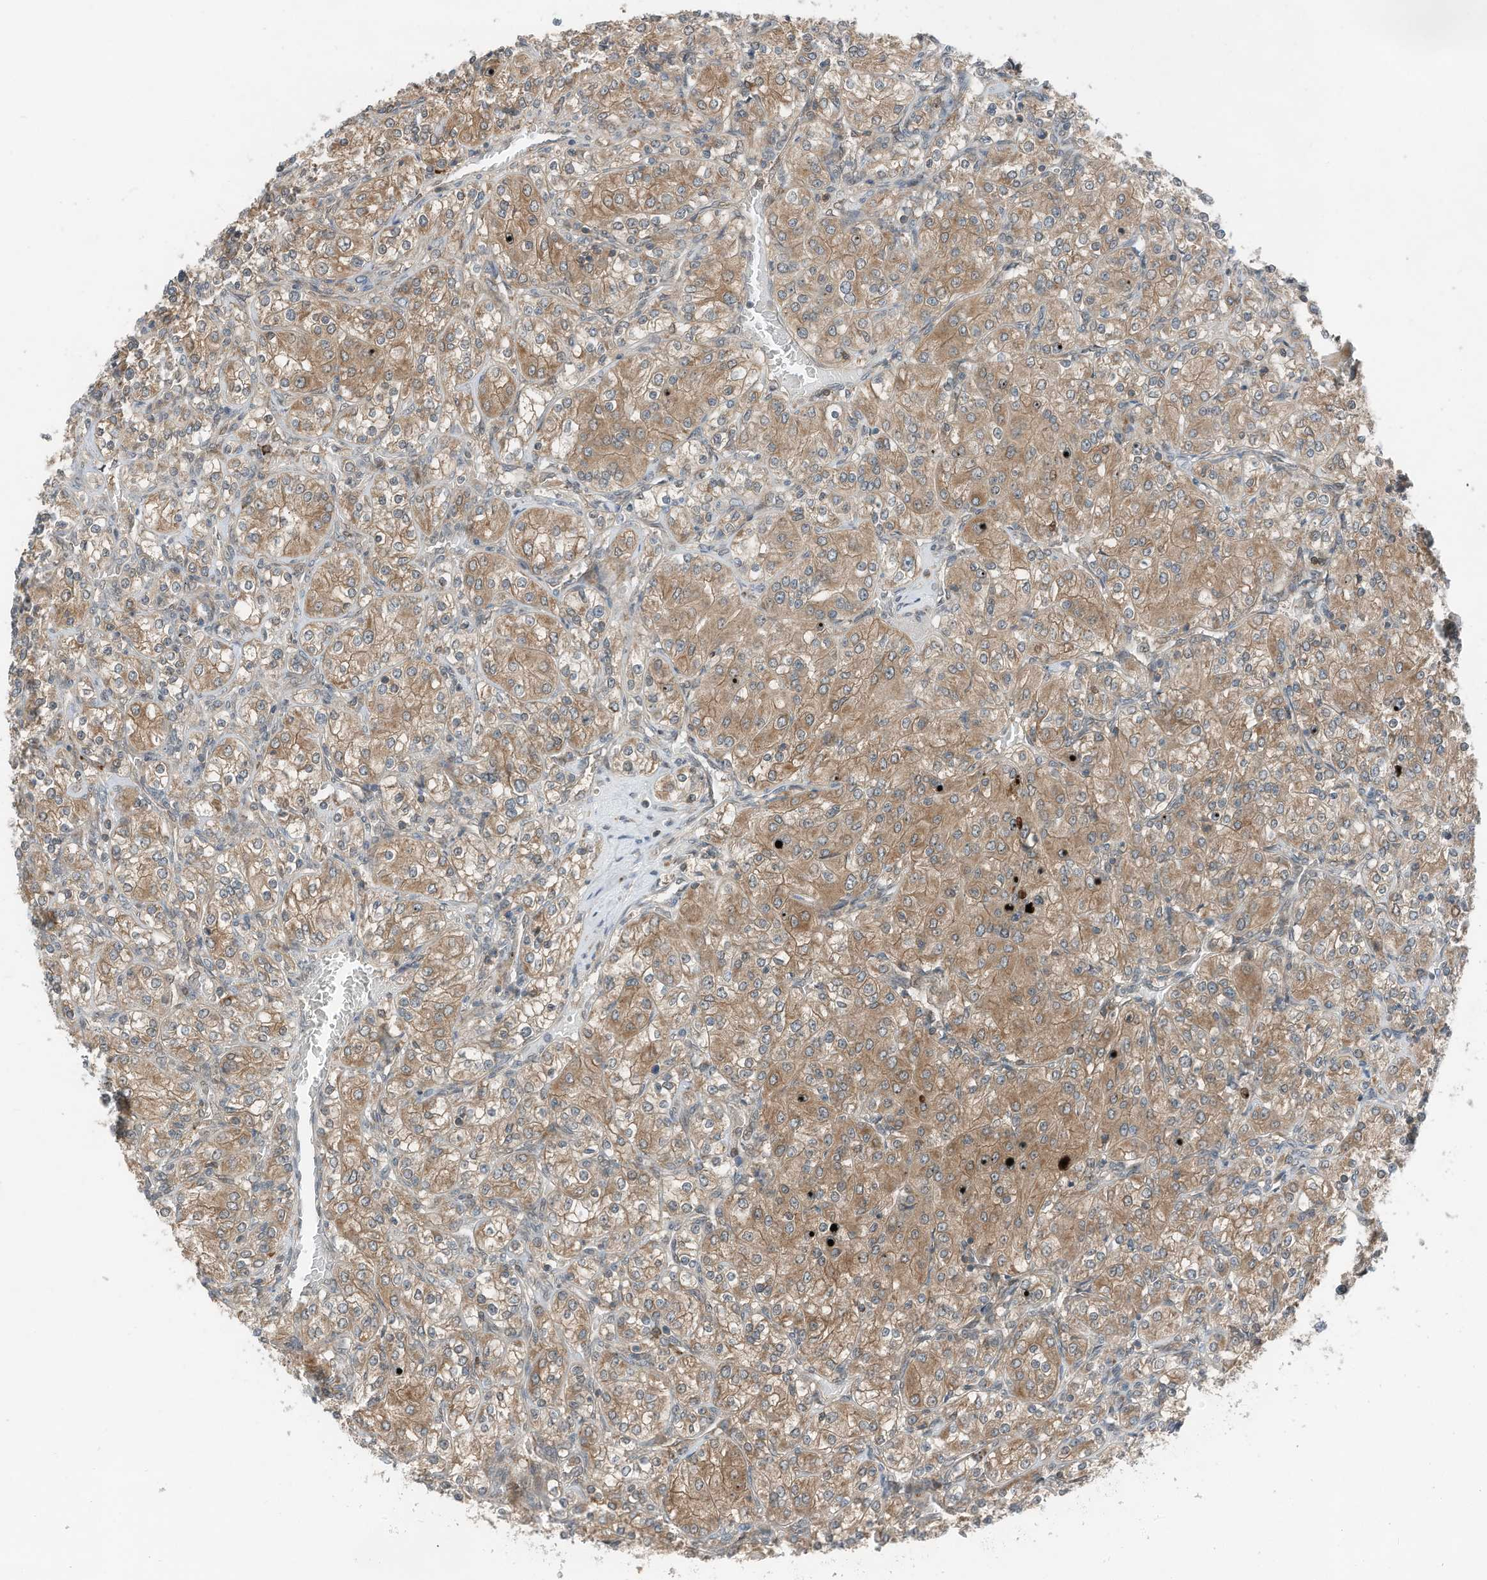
{"staining": {"intensity": "moderate", "quantity": ">75%", "location": "cytoplasmic/membranous"}, "tissue": "renal cancer", "cell_type": "Tumor cells", "image_type": "cancer", "snomed": [{"axis": "morphology", "description": "Adenocarcinoma, NOS"}, {"axis": "topography", "description": "Kidney"}], "caption": "An image showing moderate cytoplasmic/membranous expression in about >75% of tumor cells in renal cancer (adenocarcinoma), as visualized by brown immunohistochemical staining.", "gene": "RMND1", "patient": {"sex": "male", "age": 77}}